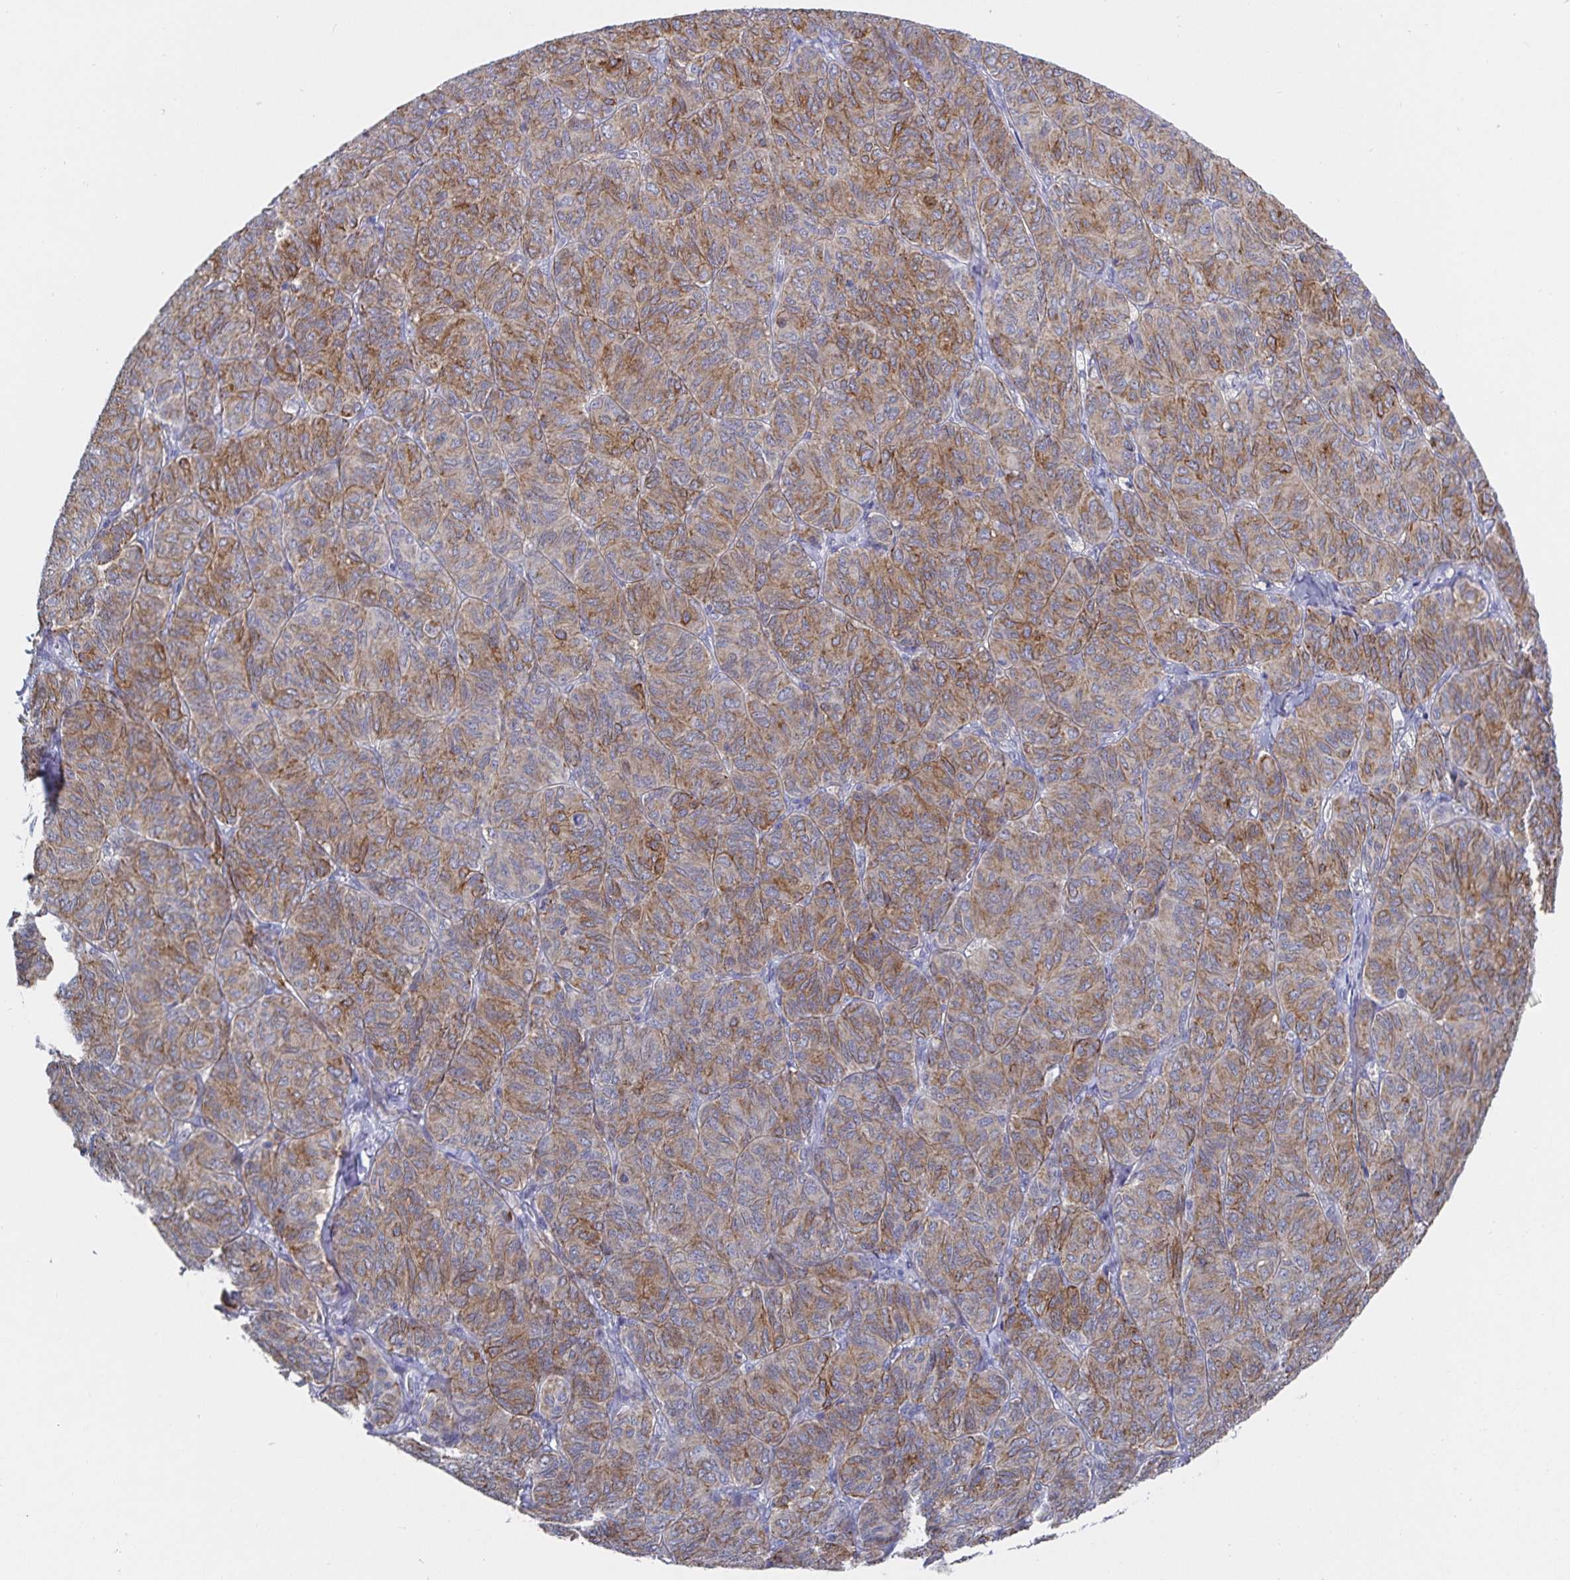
{"staining": {"intensity": "moderate", "quantity": "<25%", "location": "cytoplasmic/membranous"}, "tissue": "ovarian cancer", "cell_type": "Tumor cells", "image_type": "cancer", "snomed": [{"axis": "morphology", "description": "Carcinoma, endometroid"}, {"axis": "topography", "description": "Ovary"}], "caption": "High-magnification brightfield microscopy of ovarian cancer stained with DAB (3,3'-diaminobenzidine) (brown) and counterstained with hematoxylin (blue). tumor cells exhibit moderate cytoplasmic/membranous positivity is present in about<25% of cells.", "gene": "ZIK1", "patient": {"sex": "female", "age": 80}}